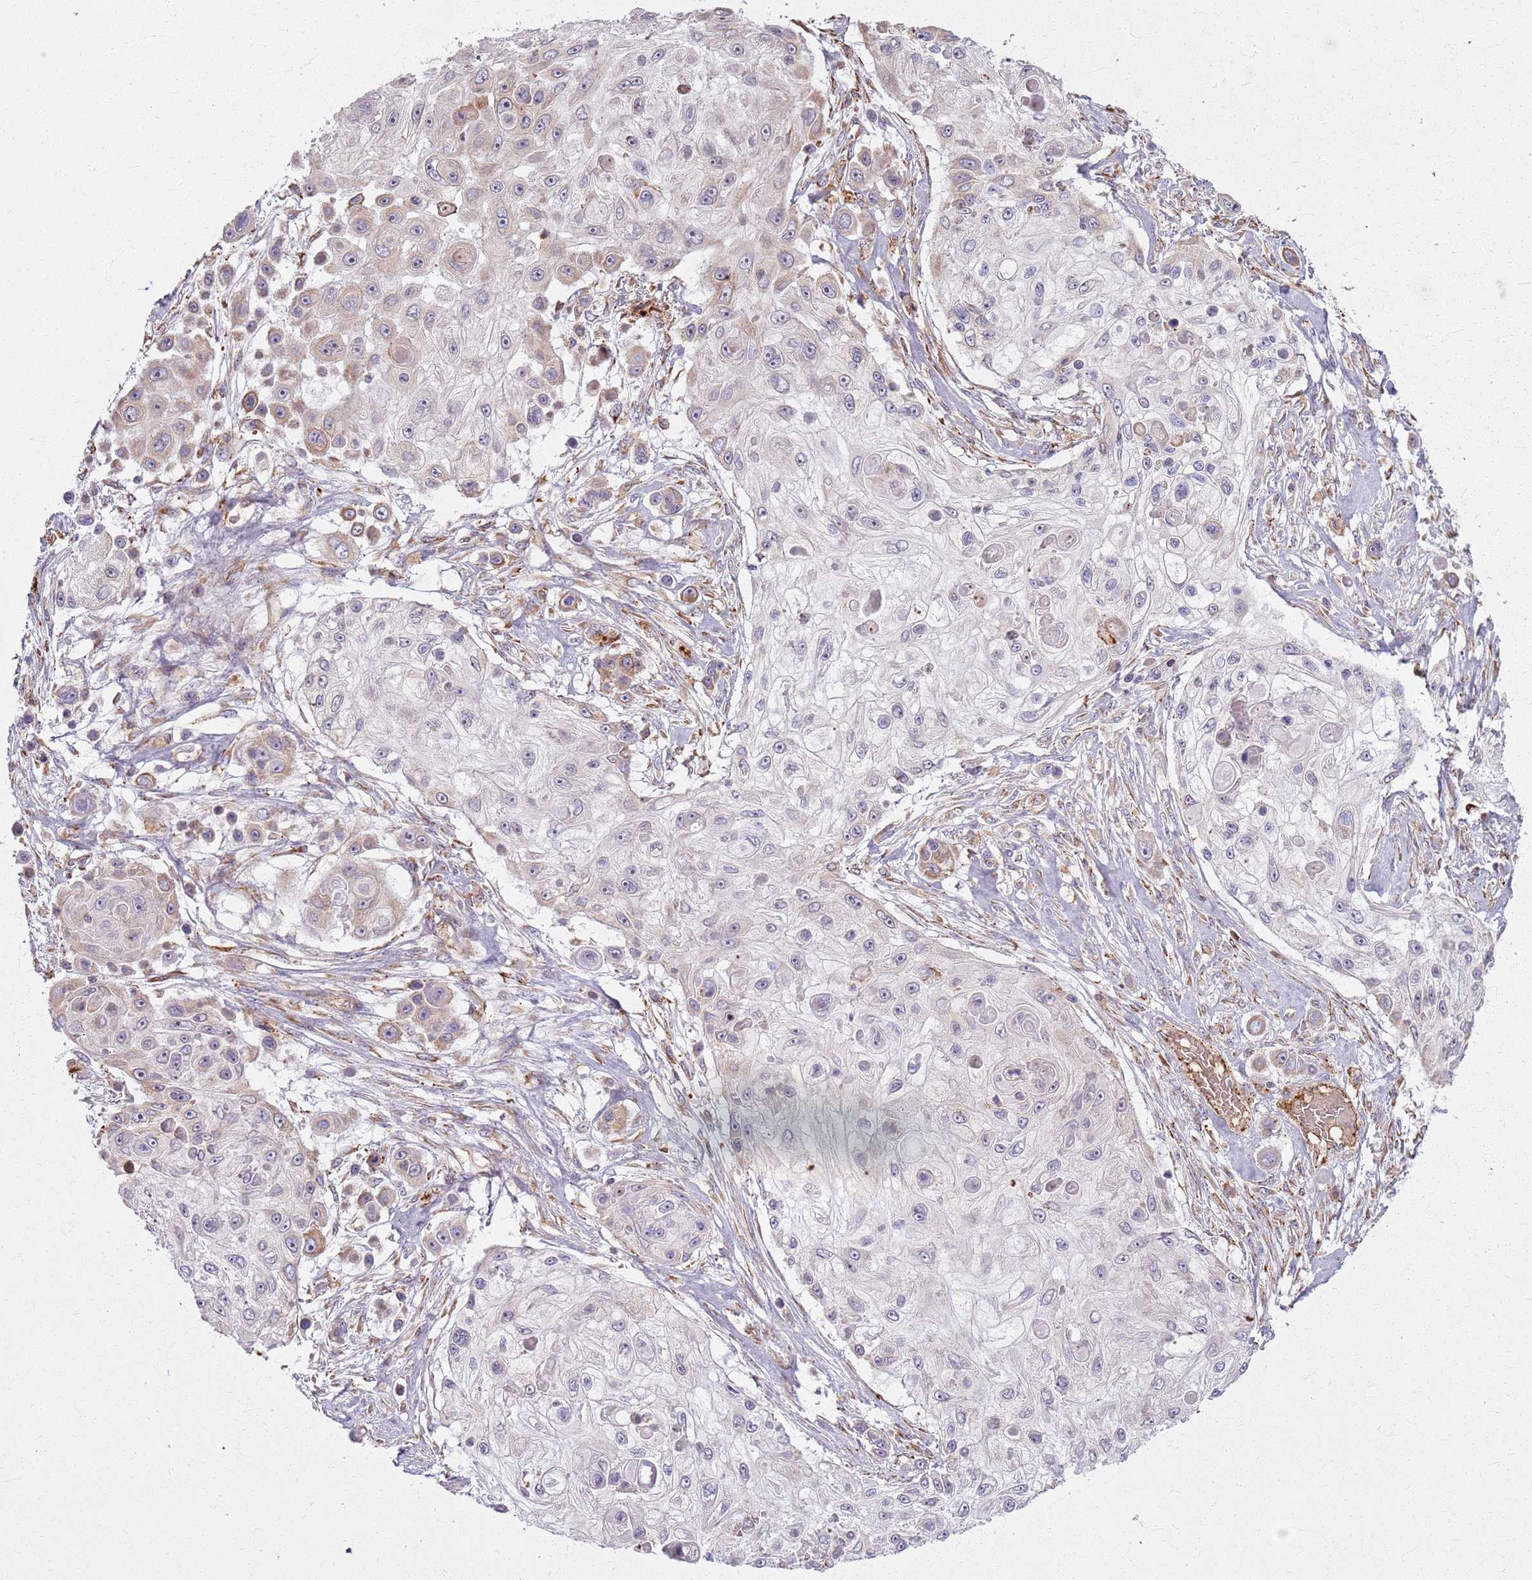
{"staining": {"intensity": "weak", "quantity": "<25%", "location": "cytoplasmic/membranous"}, "tissue": "skin cancer", "cell_type": "Tumor cells", "image_type": "cancer", "snomed": [{"axis": "morphology", "description": "Squamous cell carcinoma, NOS"}, {"axis": "topography", "description": "Skin"}], "caption": "This is an immunohistochemistry (IHC) image of human skin squamous cell carcinoma. There is no expression in tumor cells.", "gene": "KRI1", "patient": {"sex": "male", "age": 67}}